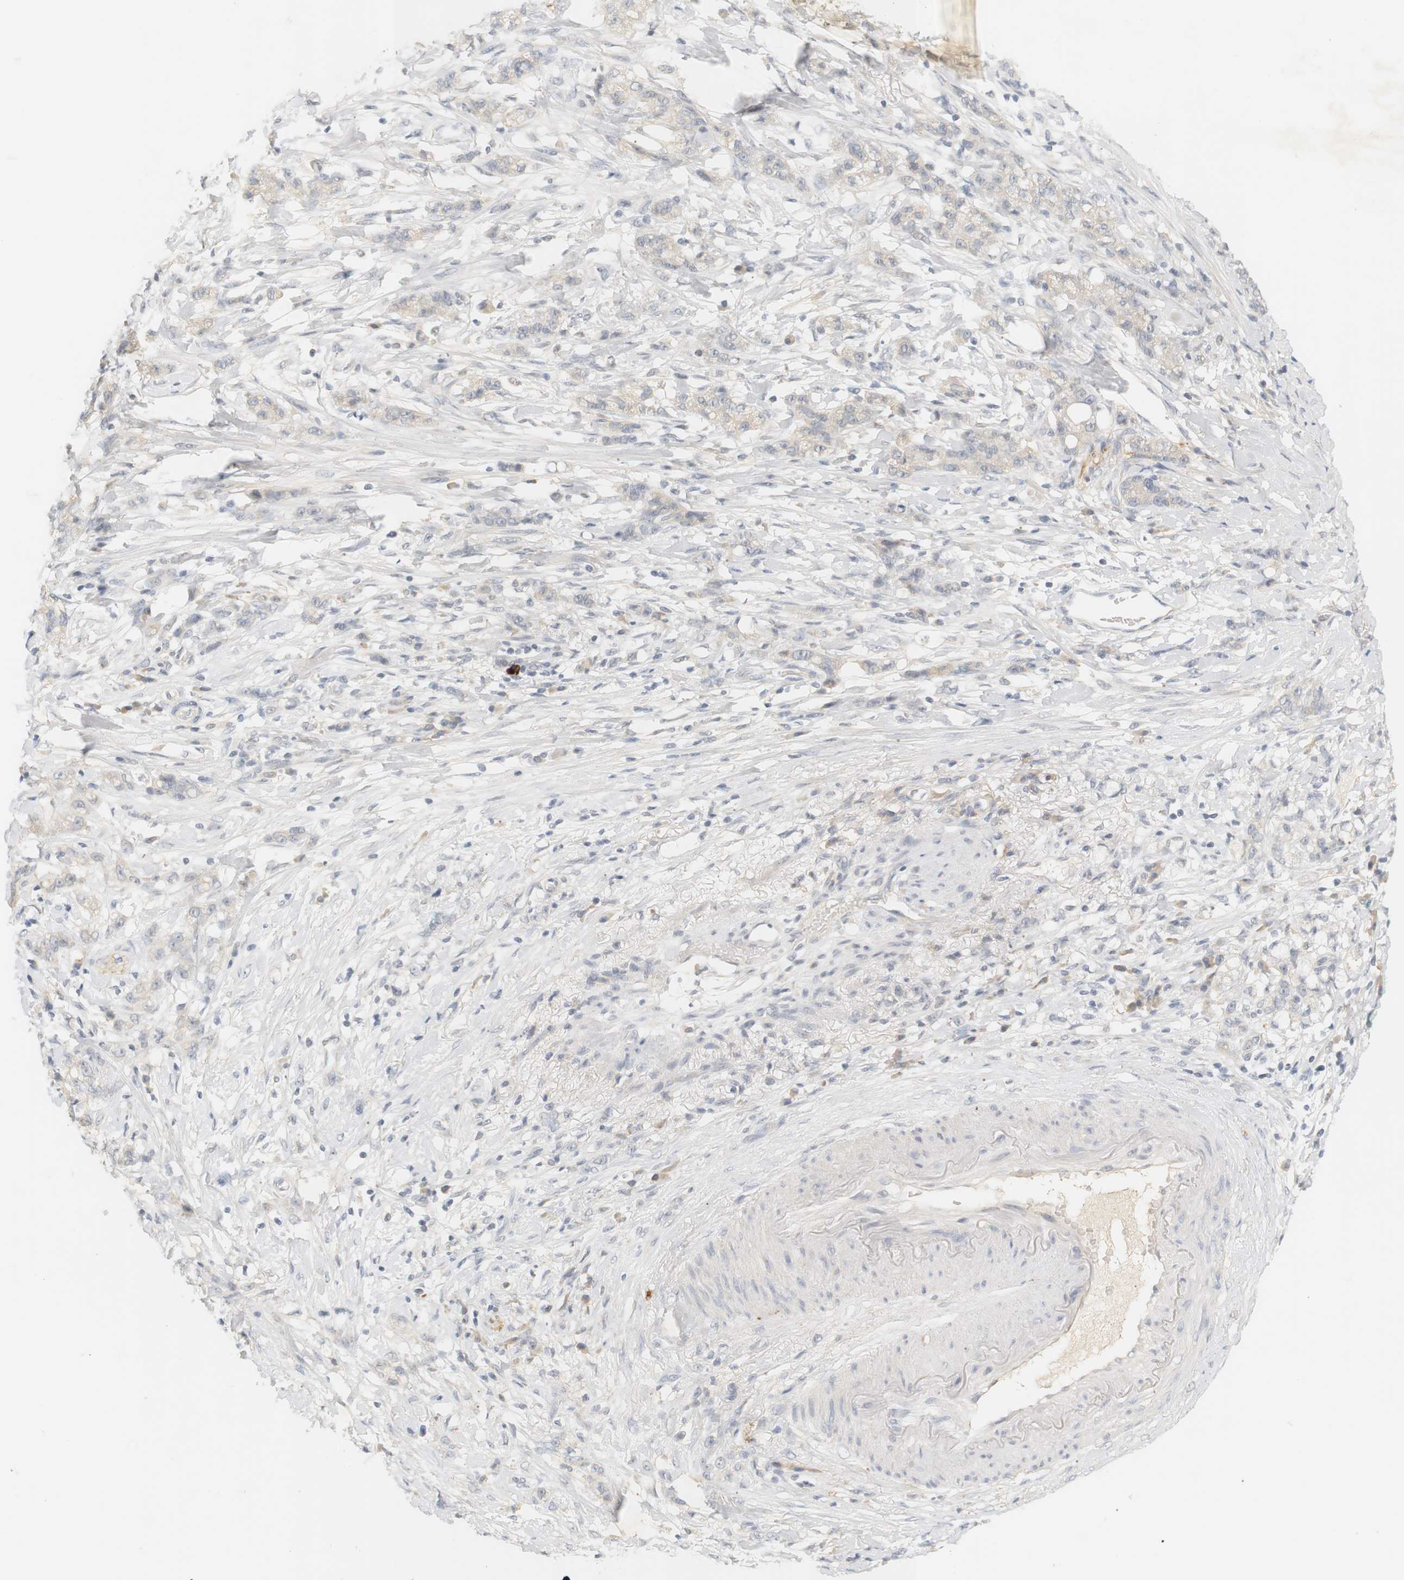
{"staining": {"intensity": "negative", "quantity": "none", "location": "none"}, "tissue": "stomach cancer", "cell_type": "Tumor cells", "image_type": "cancer", "snomed": [{"axis": "morphology", "description": "Adenocarcinoma, NOS"}, {"axis": "topography", "description": "Stomach, lower"}], "caption": "This image is of stomach cancer (adenocarcinoma) stained with immunohistochemistry (IHC) to label a protein in brown with the nuclei are counter-stained blue. There is no expression in tumor cells.", "gene": "RTN3", "patient": {"sex": "male", "age": 88}}